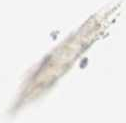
{"staining": {"intensity": "moderate", "quantity": ">75%", "location": "nuclear"}, "tissue": "adipose tissue", "cell_type": "Adipocytes", "image_type": "normal", "snomed": [{"axis": "morphology", "description": "Normal tissue, NOS"}, {"axis": "topography", "description": "Breast"}], "caption": "Protein staining shows moderate nuclear staining in approximately >75% of adipocytes in unremarkable adipose tissue.", "gene": "RAD1", "patient": {"sex": "female", "age": 22}}